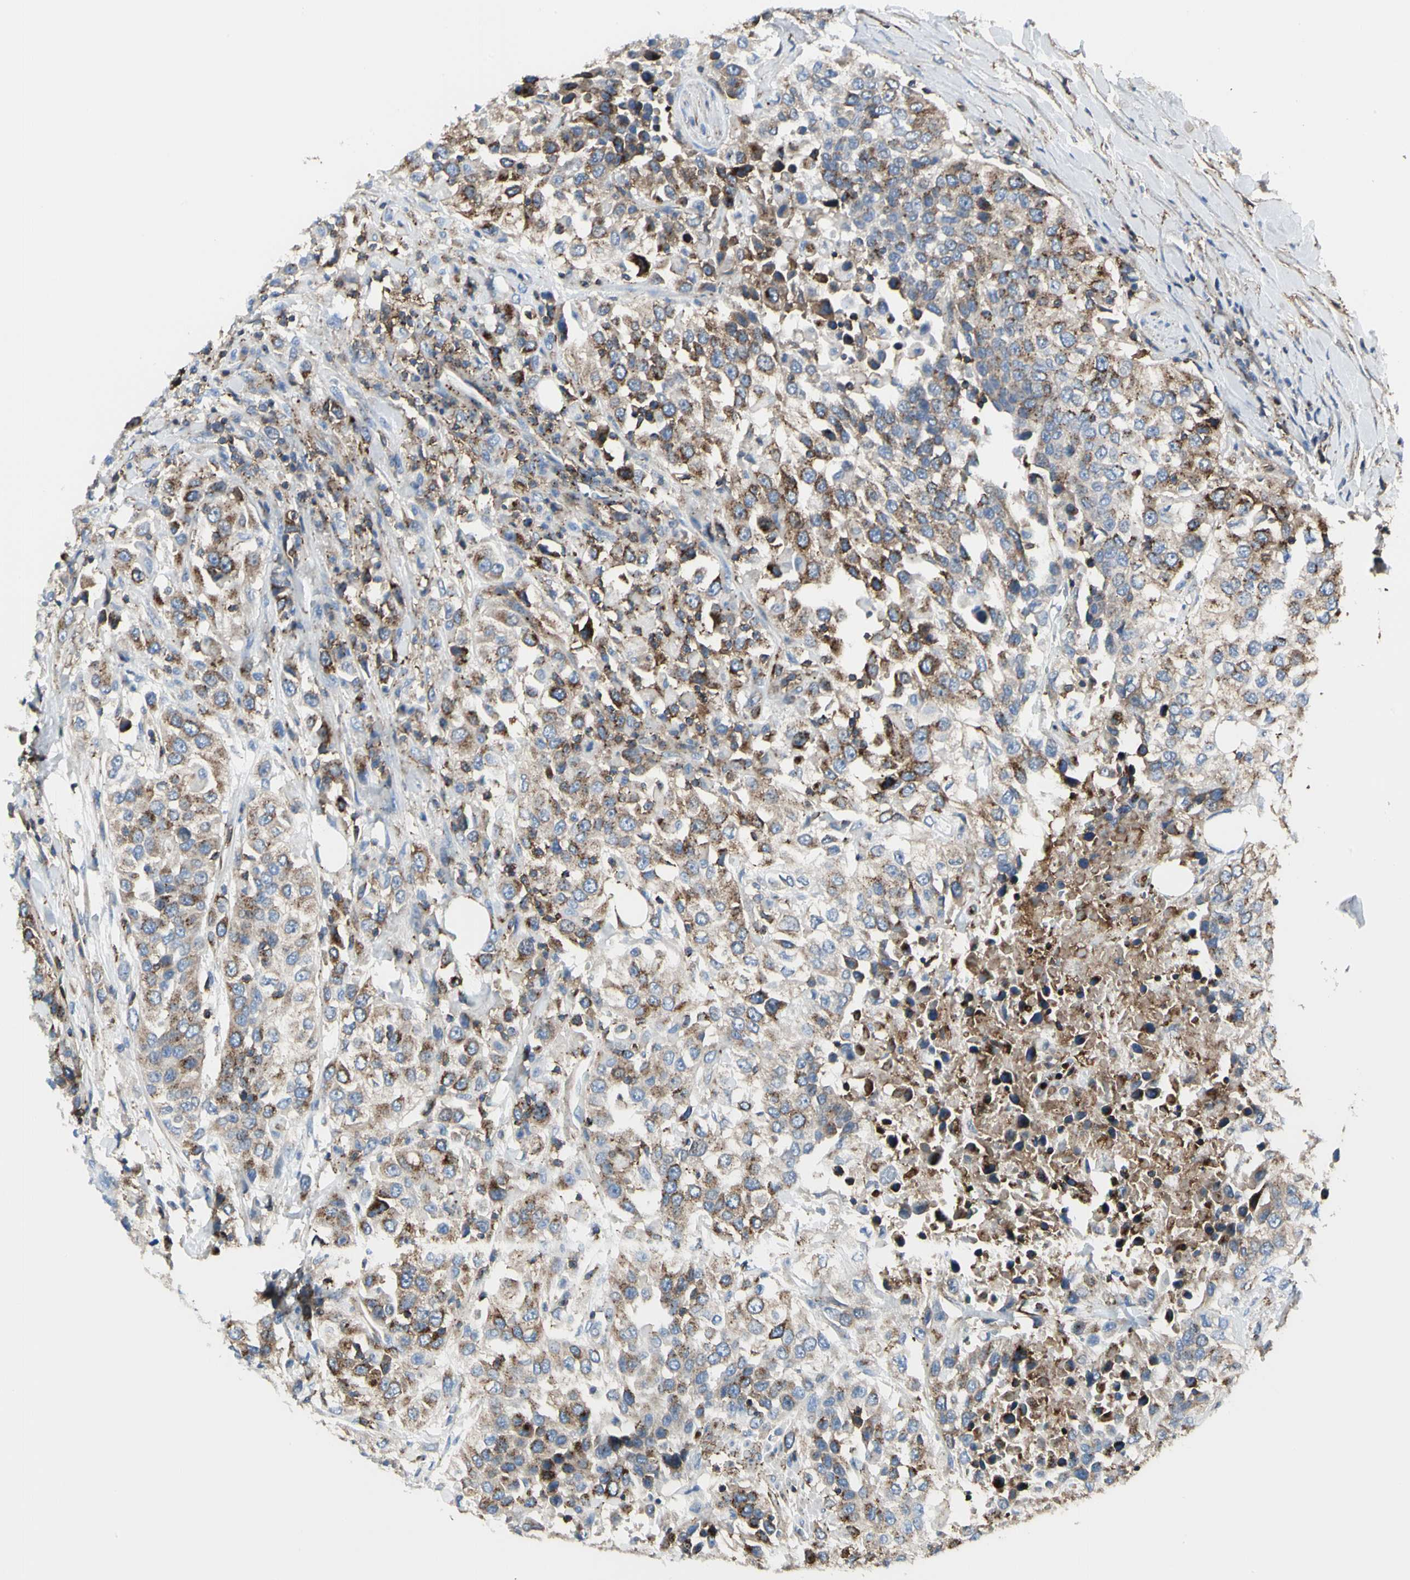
{"staining": {"intensity": "moderate", "quantity": "25%-75%", "location": "cytoplasmic/membranous"}, "tissue": "urothelial cancer", "cell_type": "Tumor cells", "image_type": "cancer", "snomed": [{"axis": "morphology", "description": "Urothelial carcinoma, High grade"}, {"axis": "topography", "description": "Urinary bladder"}], "caption": "This is a photomicrograph of immunohistochemistry (IHC) staining of urothelial cancer, which shows moderate positivity in the cytoplasmic/membranous of tumor cells.", "gene": "CLEC2B", "patient": {"sex": "female", "age": 80}}